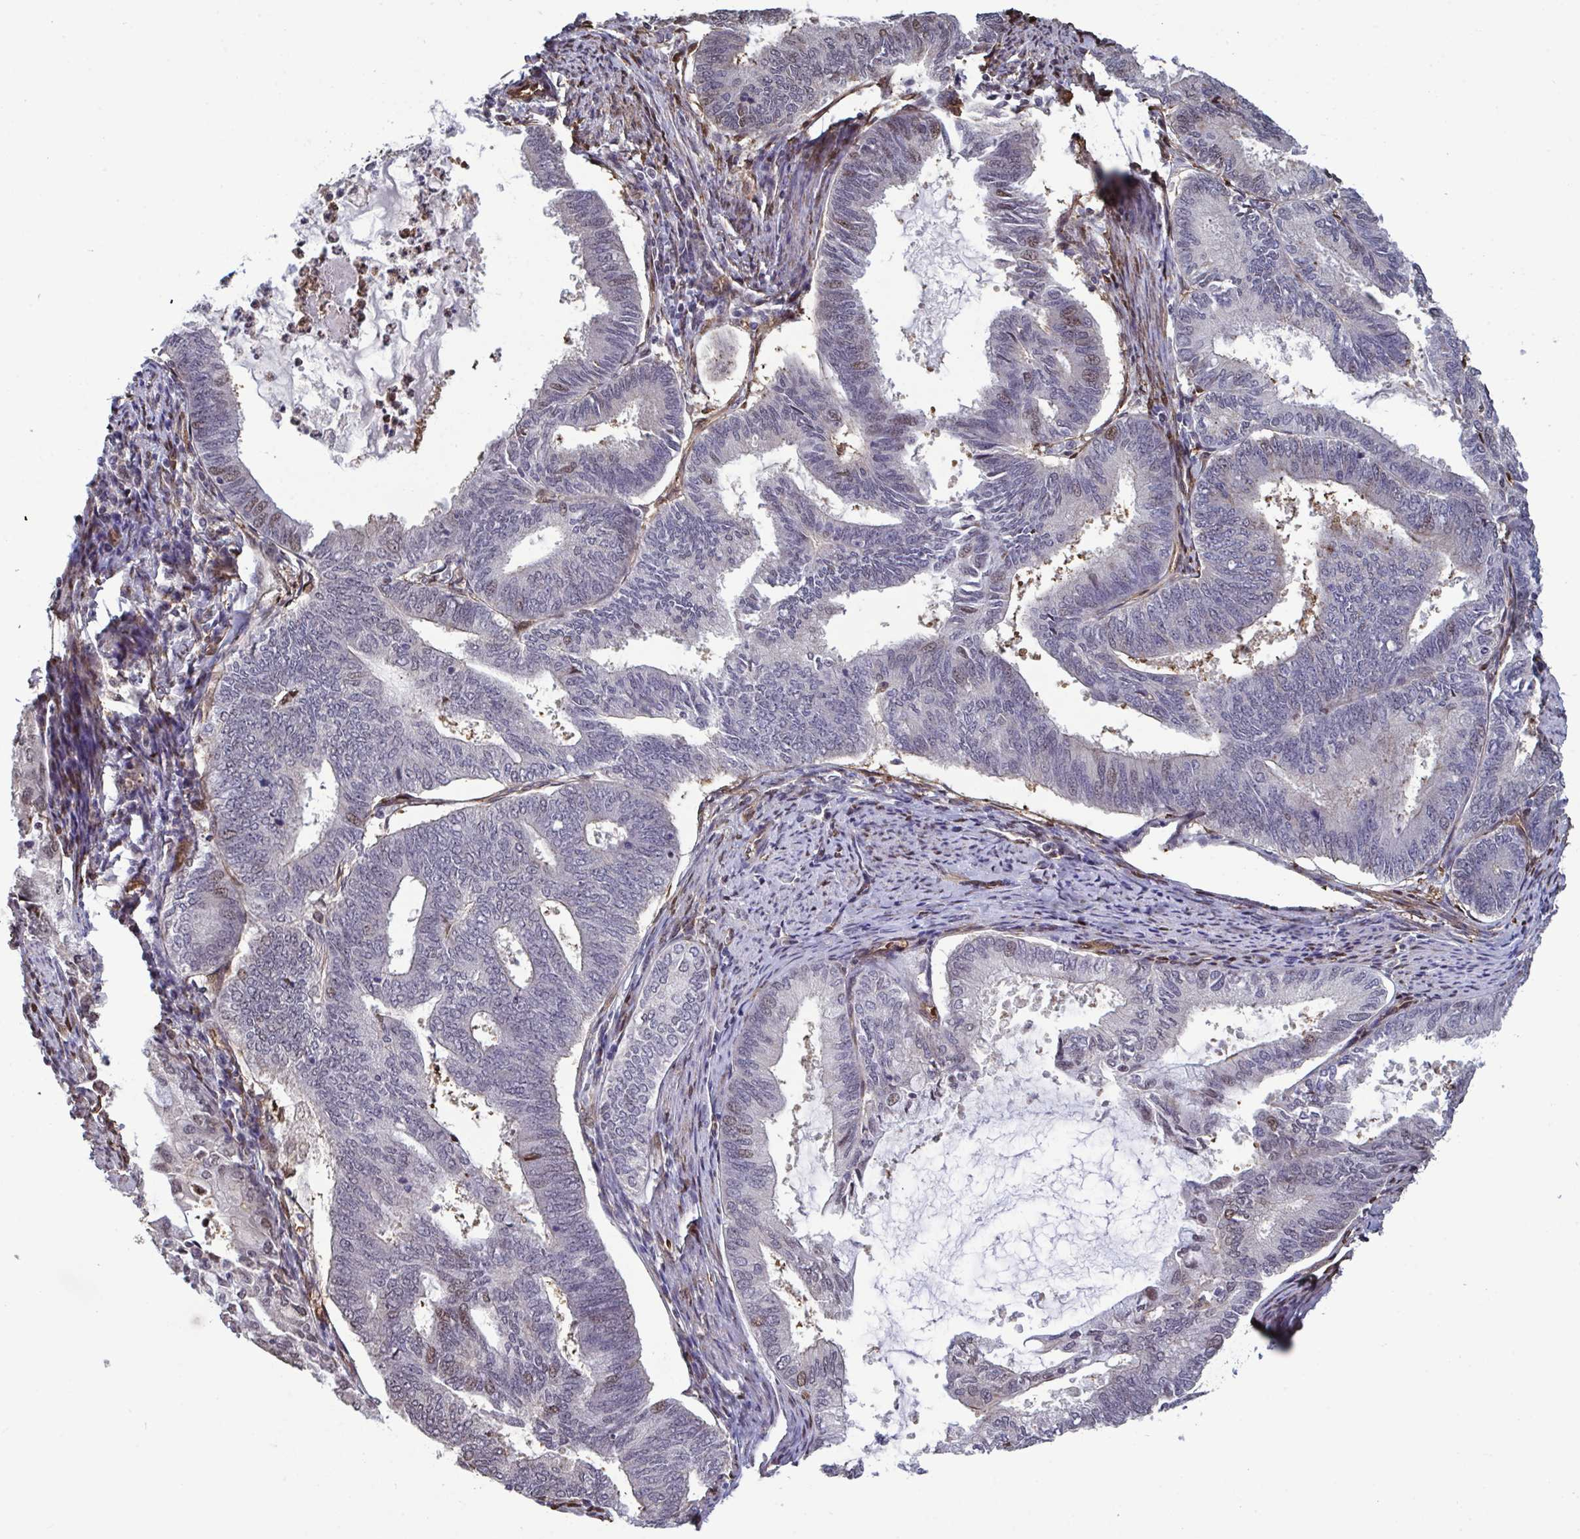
{"staining": {"intensity": "moderate", "quantity": "<25%", "location": "nuclear"}, "tissue": "endometrial cancer", "cell_type": "Tumor cells", "image_type": "cancer", "snomed": [{"axis": "morphology", "description": "Adenocarcinoma, NOS"}, {"axis": "topography", "description": "Endometrium"}], "caption": "Protein staining displays moderate nuclear expression in about <25% of tumor cells in adenocarcinoma (endometrial).", "gene": "PELI2", "patient": {"sex": "female", "age": 86}}